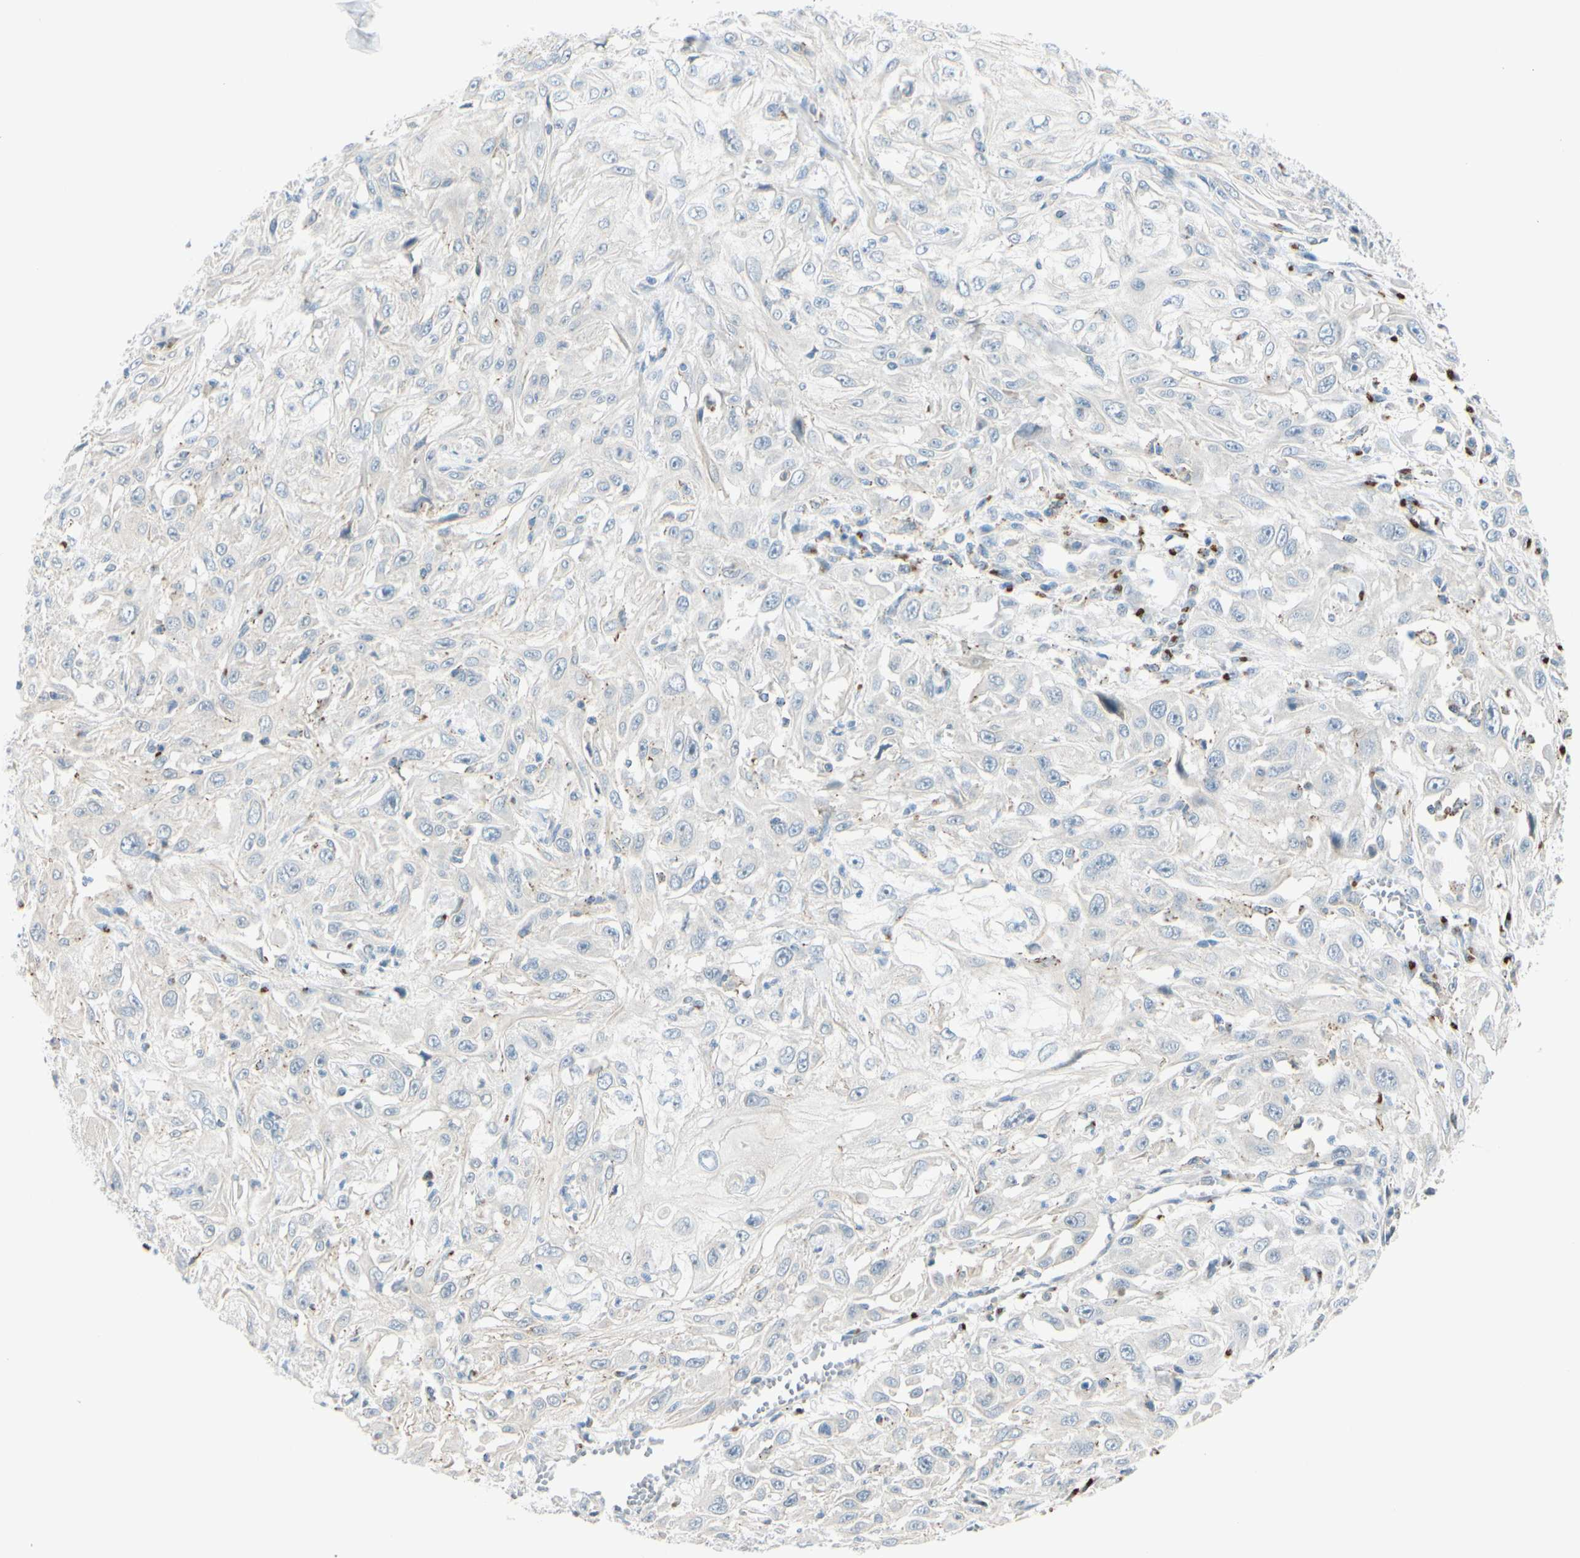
{"staining": {"intensity": "negative", "quantity": "none", "location": "none"}, "tissue": "skin cancer", "cell_type": "Tumor cells", "image_type": "cancer", "snomed": [{"axis": "morphology", "description": "Squamous cell carcinoma, NOS"}, {"axis": "topography", "description": "Skin"}], "caption": "IHC of squamous cell carcinoma (skin) demonstrates no positivity in tumor cells. The staining was performed using DAB to visualize the protein expression in brown, while the nuclei were stained in blue with hematoxylin (Magnification: 20x).", "gene": "GALNT5", "patient": {"sex": "male", "age": 75}}